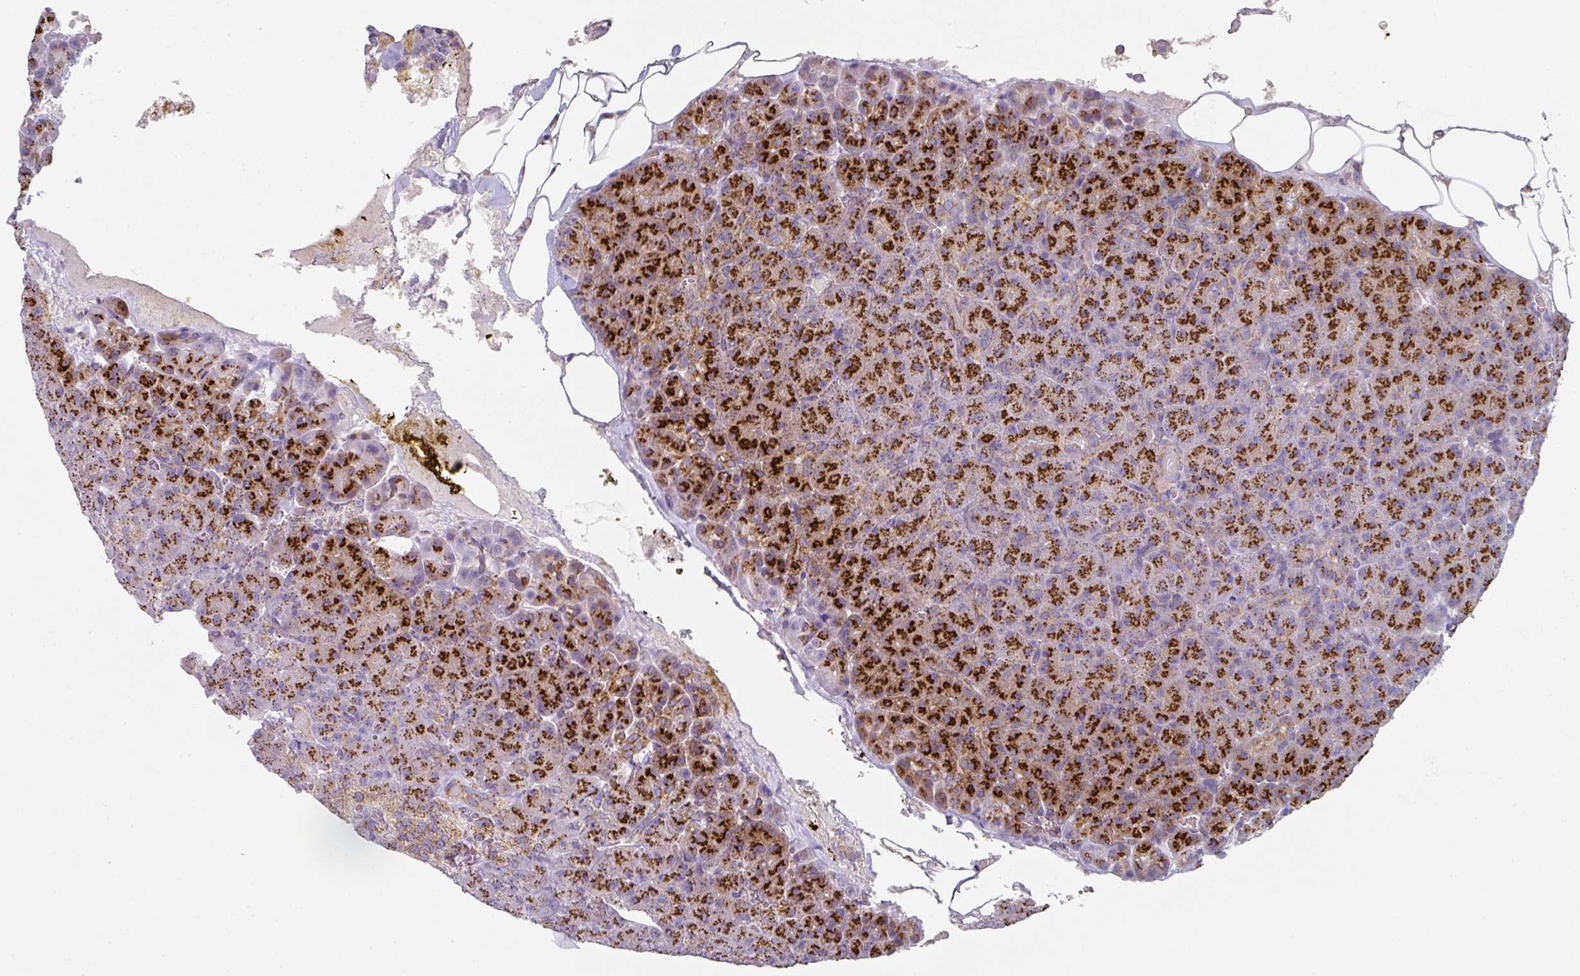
{"staining": {"intensity": "strong", "quantity": ">75%", "location": "cytoplasmic/membranous"}, "tissue": "pancreas", "cell_type": "Exocrine glandular cells", "image_type": "normal", "snomed": [{"axis": "morphology", "description": "Normal tissue, NOS"}, {"axis": "topography", "description": "Pancreas"}], "caption": "Immunohistochemical staining of benign pancreas exhibits high levels of strong cytoplasmic/membranous expression in about >75% of exocrine glandular cells.", "gene": "CCDC85B", "patient": {"sex": "female", "age": 74}}